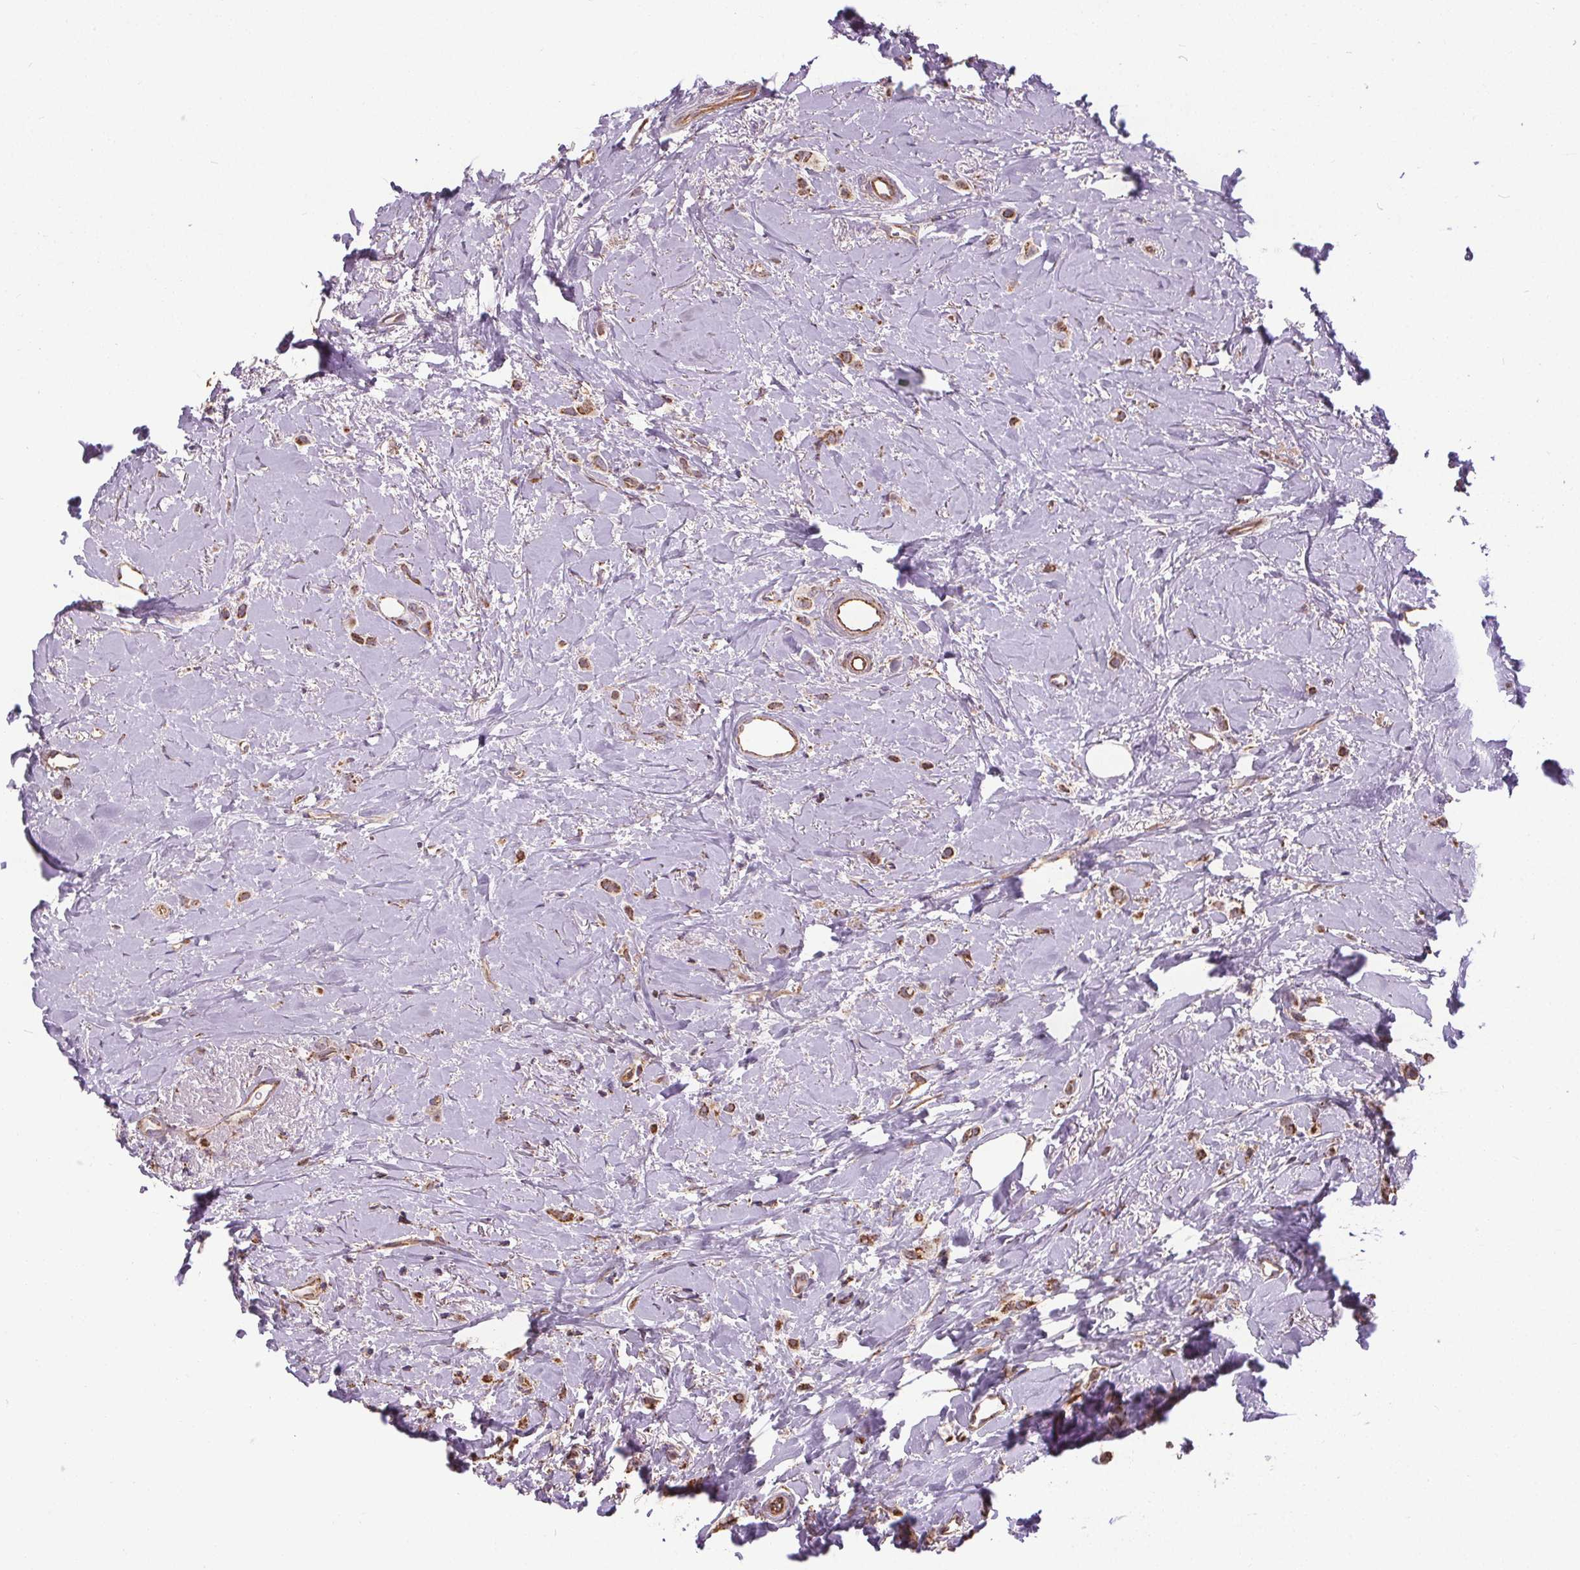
{"staining": {"intensity": "moderate", "quantity": ">75%", "location": "cytoplasmic/membranous"}, "tissue": "breast cancer", "cell_type": "Tumor cells", "image_type": "cancer", "snomed": [{"axis": "morphology", "description": "Lobular carcinoma"}, {"axis": "topography", "description": "Breast"}], "caption": "High-magnification brightfield microscopy of breast cancer stained with DAB (brown) and counterstained with hematoxylin (blue). tumor cells exhibit moderate cytoplasmic/membranous positivity is identified in about>75% of cells.", "gene": "ZNF548", "patient": {"sex": "female", "age": 66}}